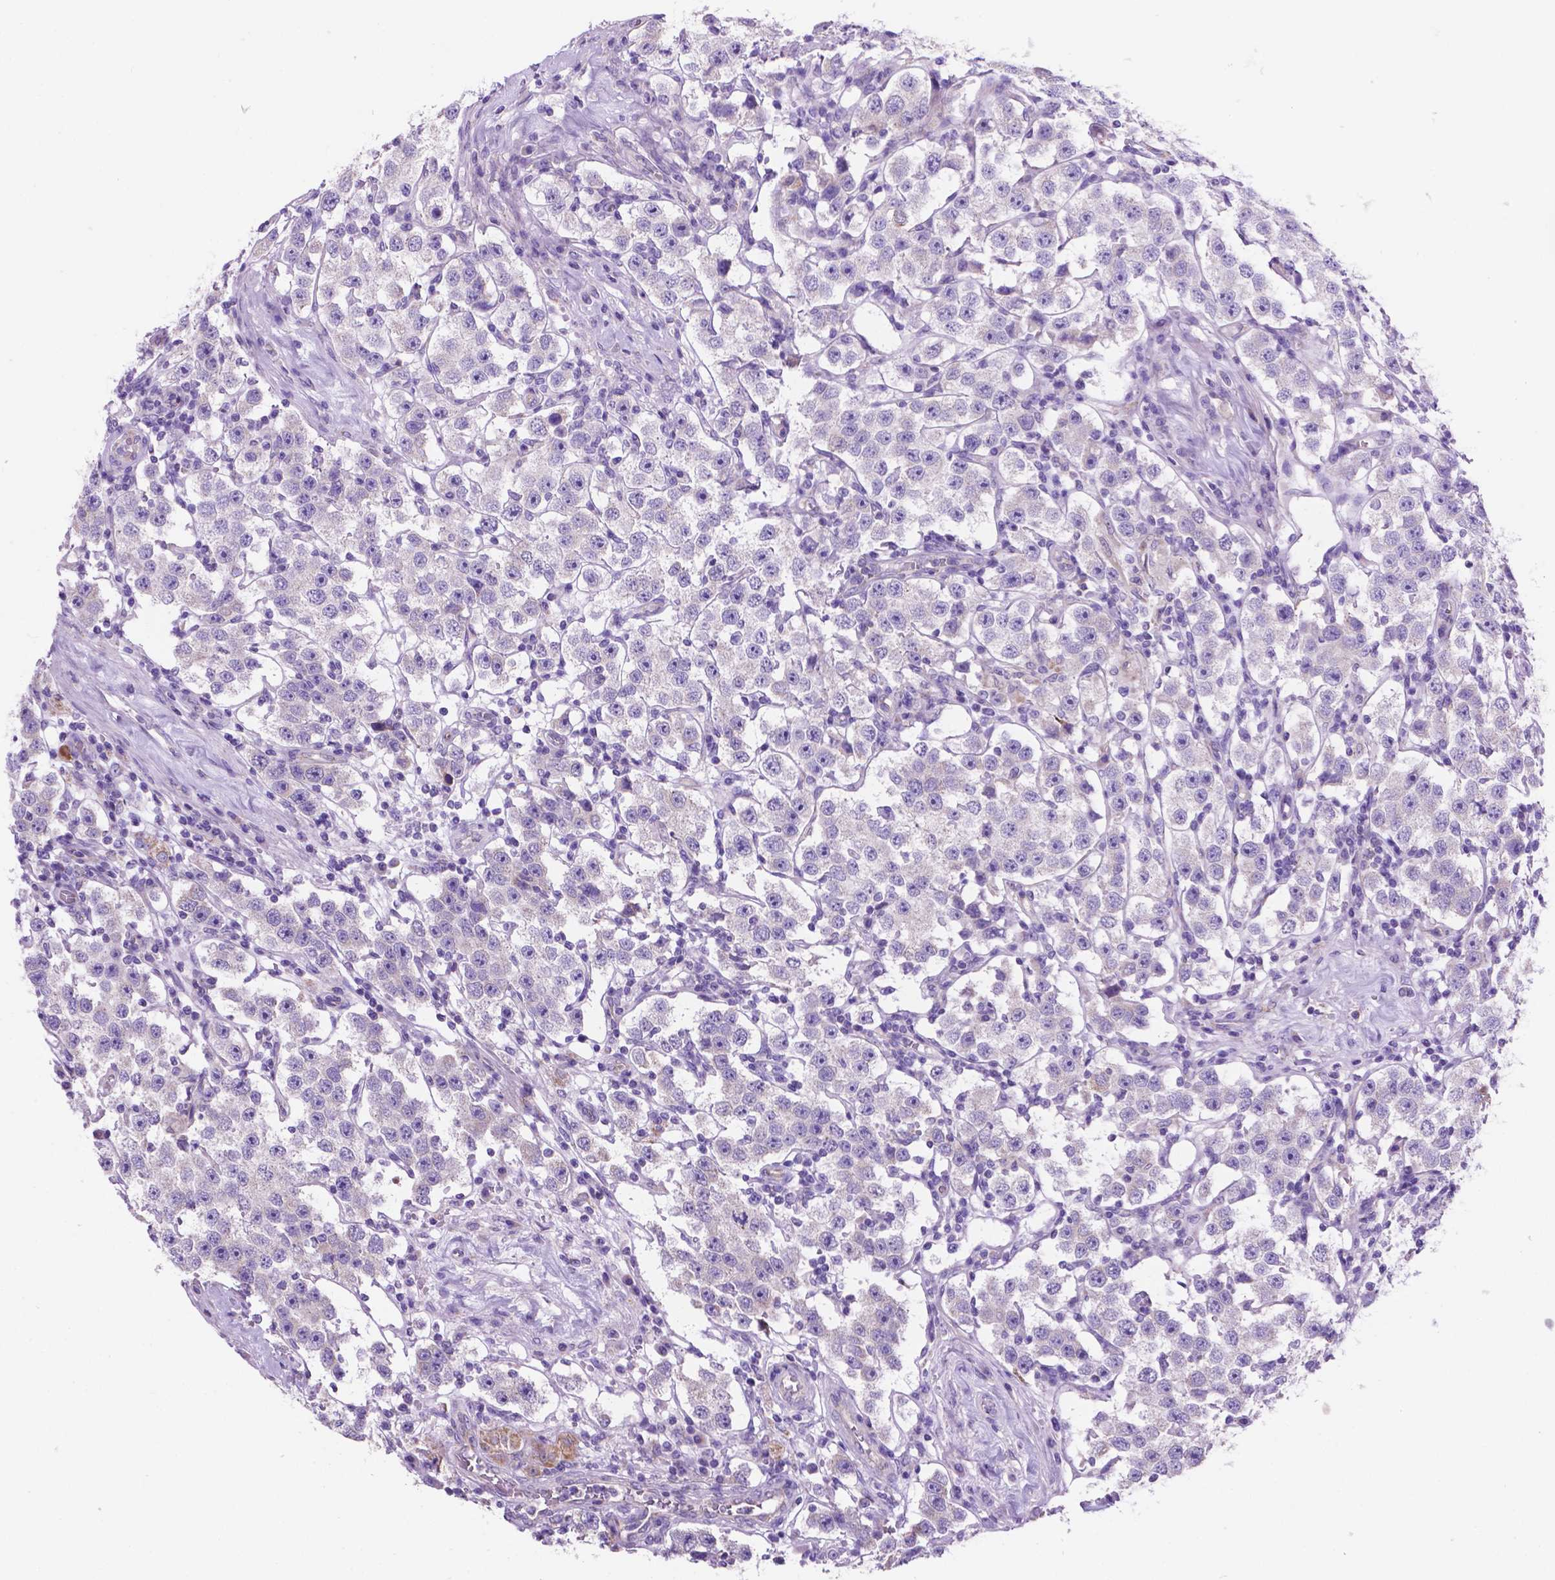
{"staining": {"intensity": "negative", "quantity": "none", "location": "none"}, "tissue": "testis cancer", "cell_type": "Tumor cells", "image_type": "cancer", "snomed": [{"axis": "morphology", "description": "Seminoma, NOS"}, {"axis": "topography", "description": "Testis"}], "caption": "IHC micrograph of testis seminoma stained for a protein (brown), which demonstrates no expression in tumor cells.", "gene": "TMEM121B", "patient": {"sex": "male", "age": 37}}